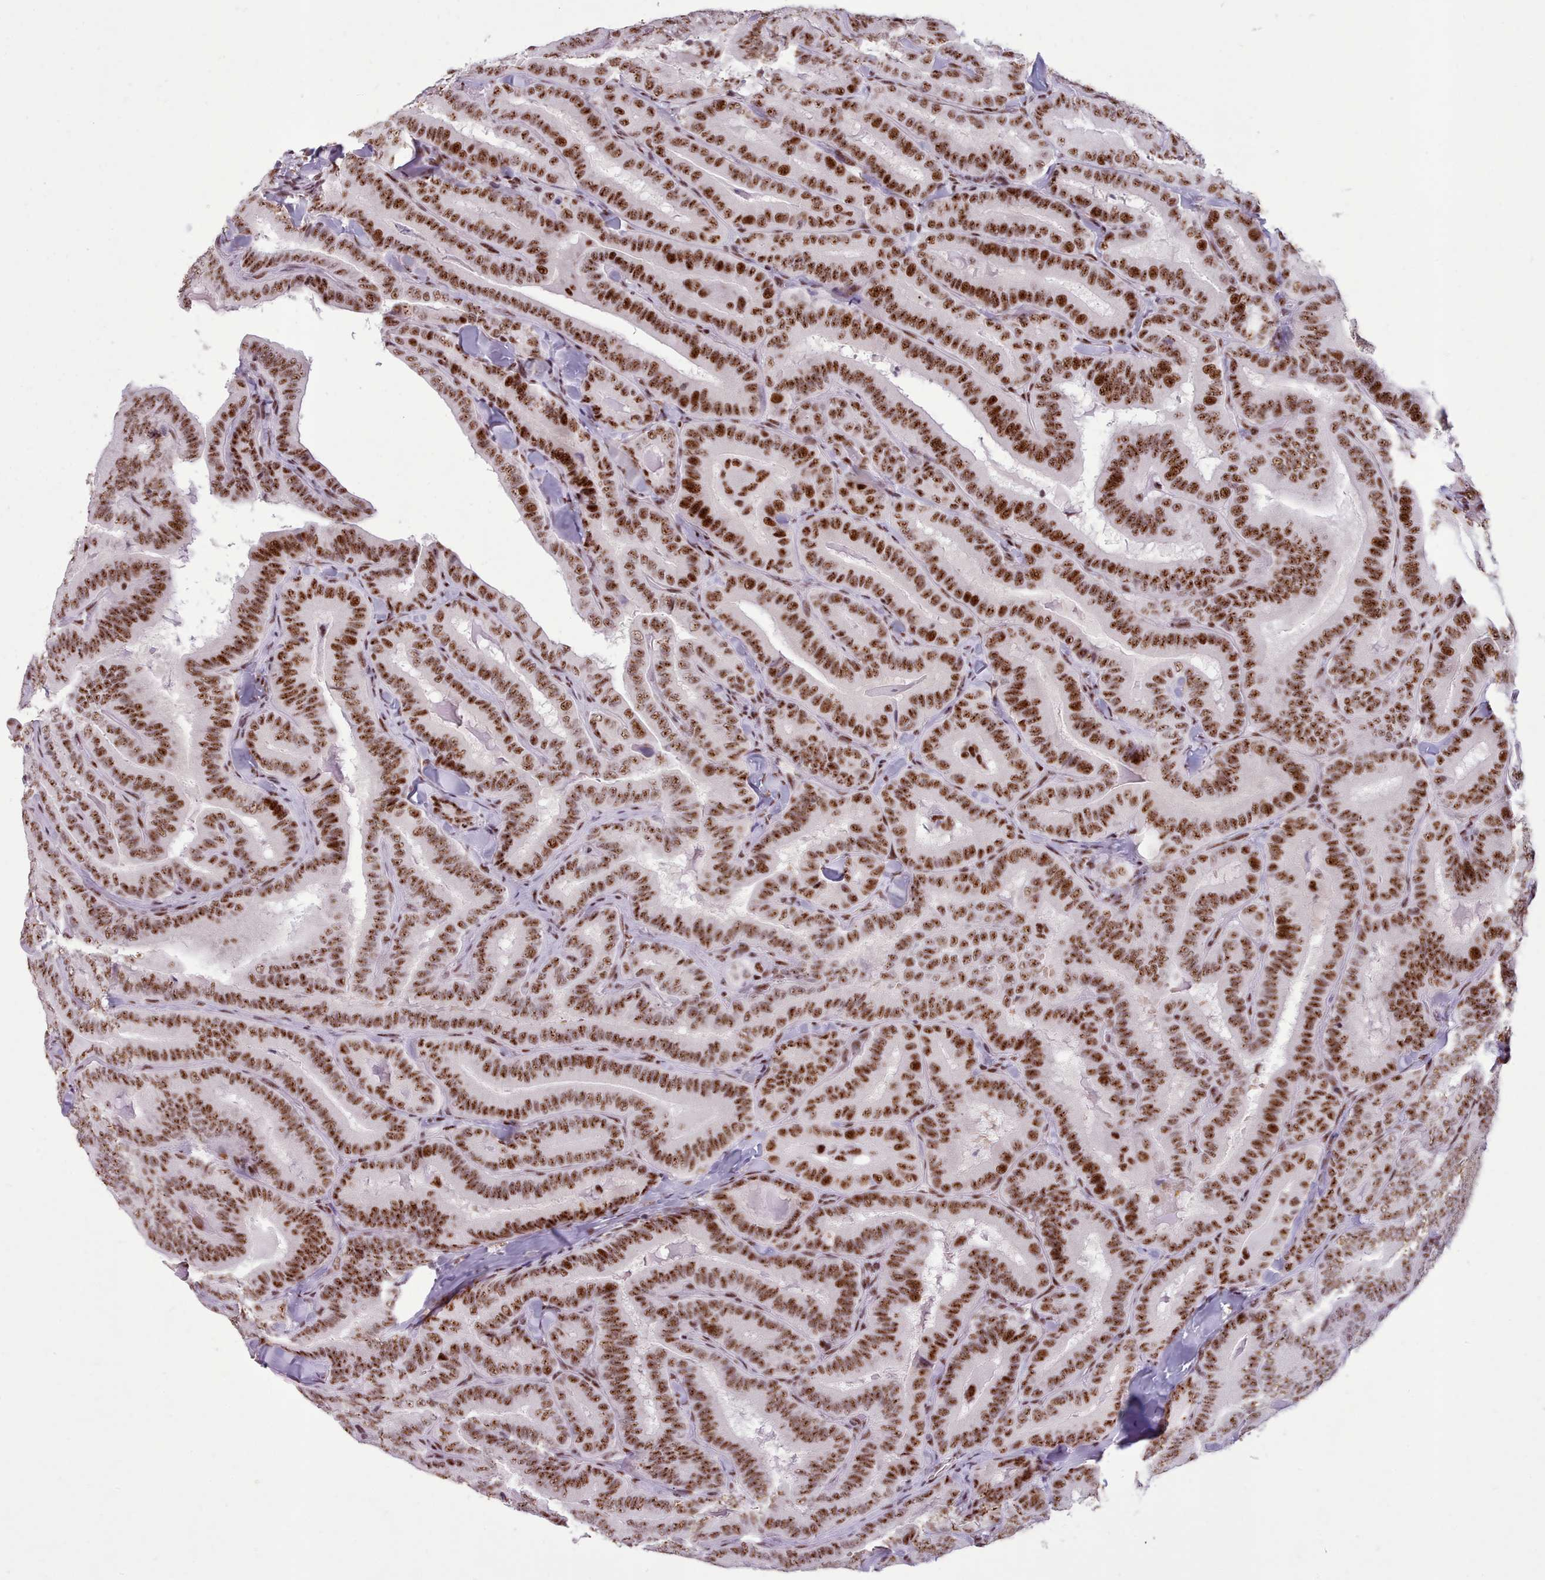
{"staining": {"intensity": "strong", "quantity": ">75%", "location": "nuclear"}, "tissue": "thyroid cancer", "cell_type": "Tumor cells", "image_type": "cancer", "snomed": [{"axis": "morphology", "description": "Papillary adenocarcinoma, NOS"}, {"axis": "topography", "description": "Thyroid gland"}], "caption": "Immunohistochemistry (IHC) of thyroid cancer demonstrates high levels of strong nuclear positivity in approximately >75% of tumor cells.", "gene": "TMEM35B", "patient": {"sex": "male", "age": 61}}